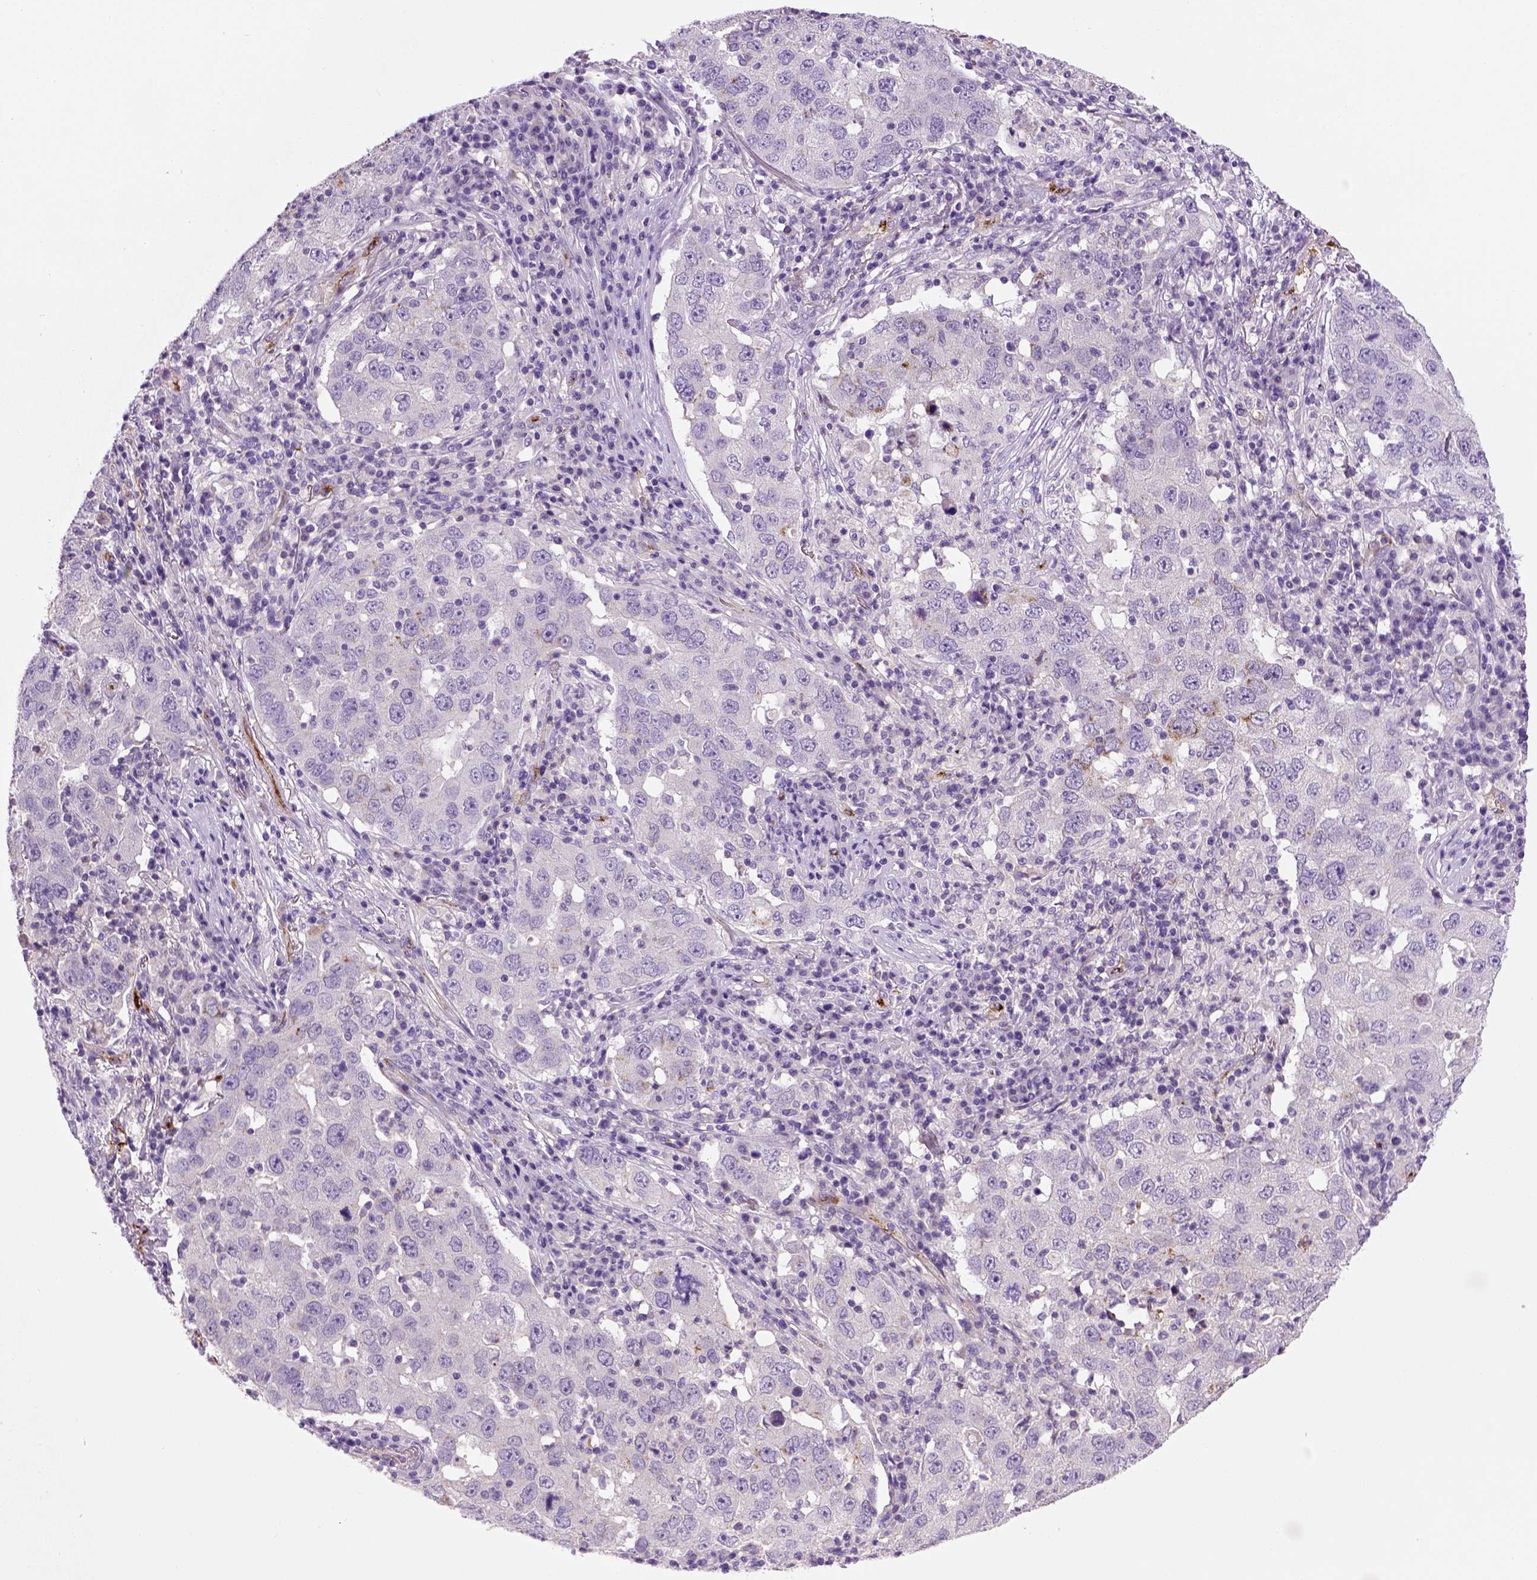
{"staining": {"intensity": "negative", "quantity": "none", "location": "none"}, "tissue": "lung cancer", "cell_type": "Tumor cells", "image_type": "cancer", "snomed": [{"axis": "morphology", "description": "Adenocarcinoma, NOS"}, {"axis": "topography", "description": "Lung"}], "caption": "The immunohistochemistry image has no significant staining in tumor cells of adenocarcinoma (lung) tissue. (DAB (3,3'-diaminobenzidine) immunohistochemistry visualized using brightfield microscopy, high magnification).", "gene": "VWF", "patient": {"sex": "male", "age": 73}}